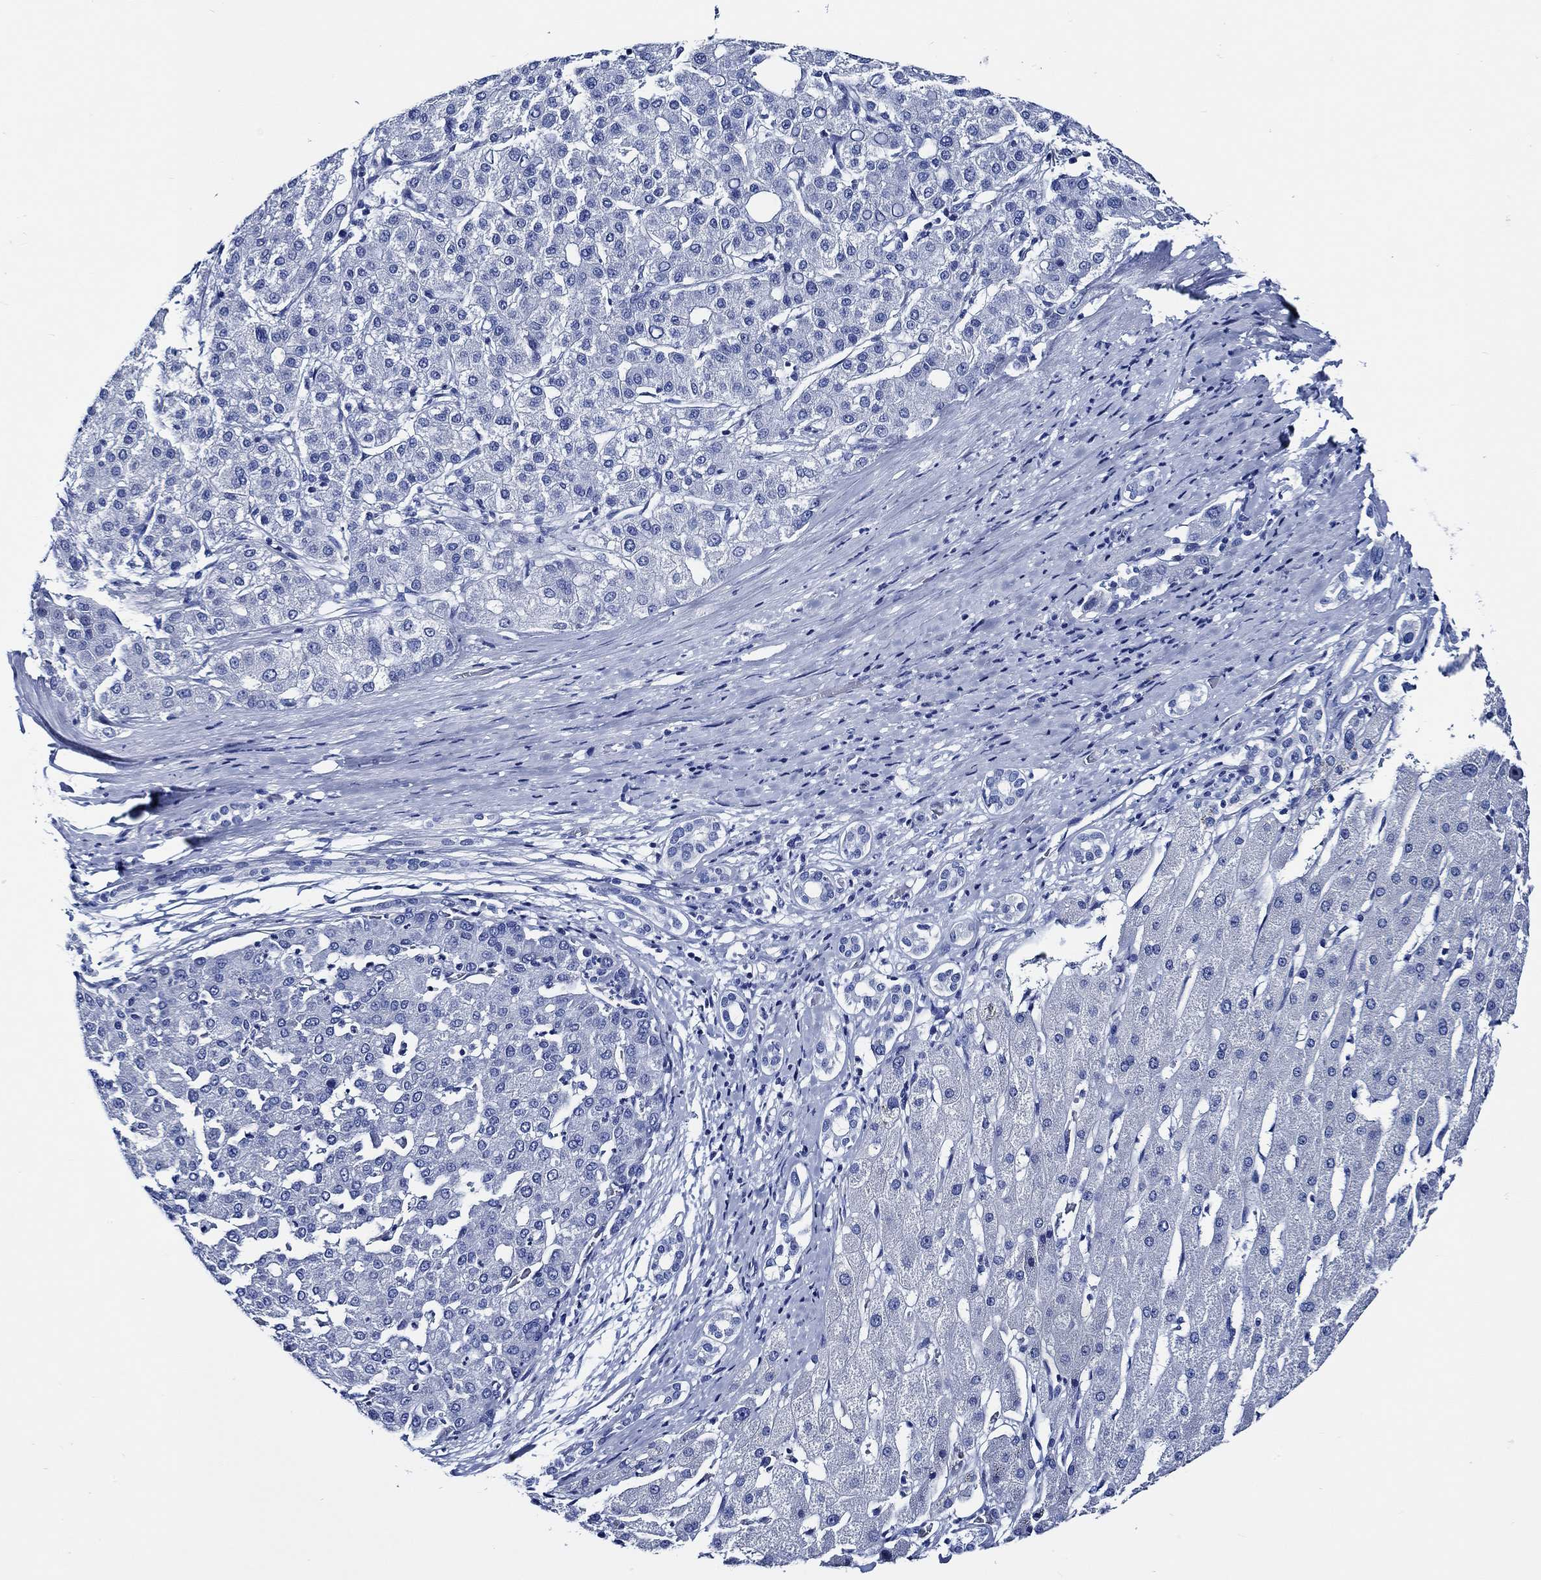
{"staining": {"intensity": "negative", "quantity": "none", "location": "none"}, "tissue": "liver cancer", "cell_type": "Tumor cells", "image_type": "cancer", "snomed": [{"axis": "morphology", "description": "Carcinoma, Hepatocellular, NOS"}, {"axis": "topography", "description": "Liver"}], "caption": "High power microscopy histopathology image of an IHC histopathology image of liver cancer (hepatocellular carcinoma), revealing no significant expression in tumor cells.", "gene": "WDR62", "patient": {"sex": "male", "age": 65}}